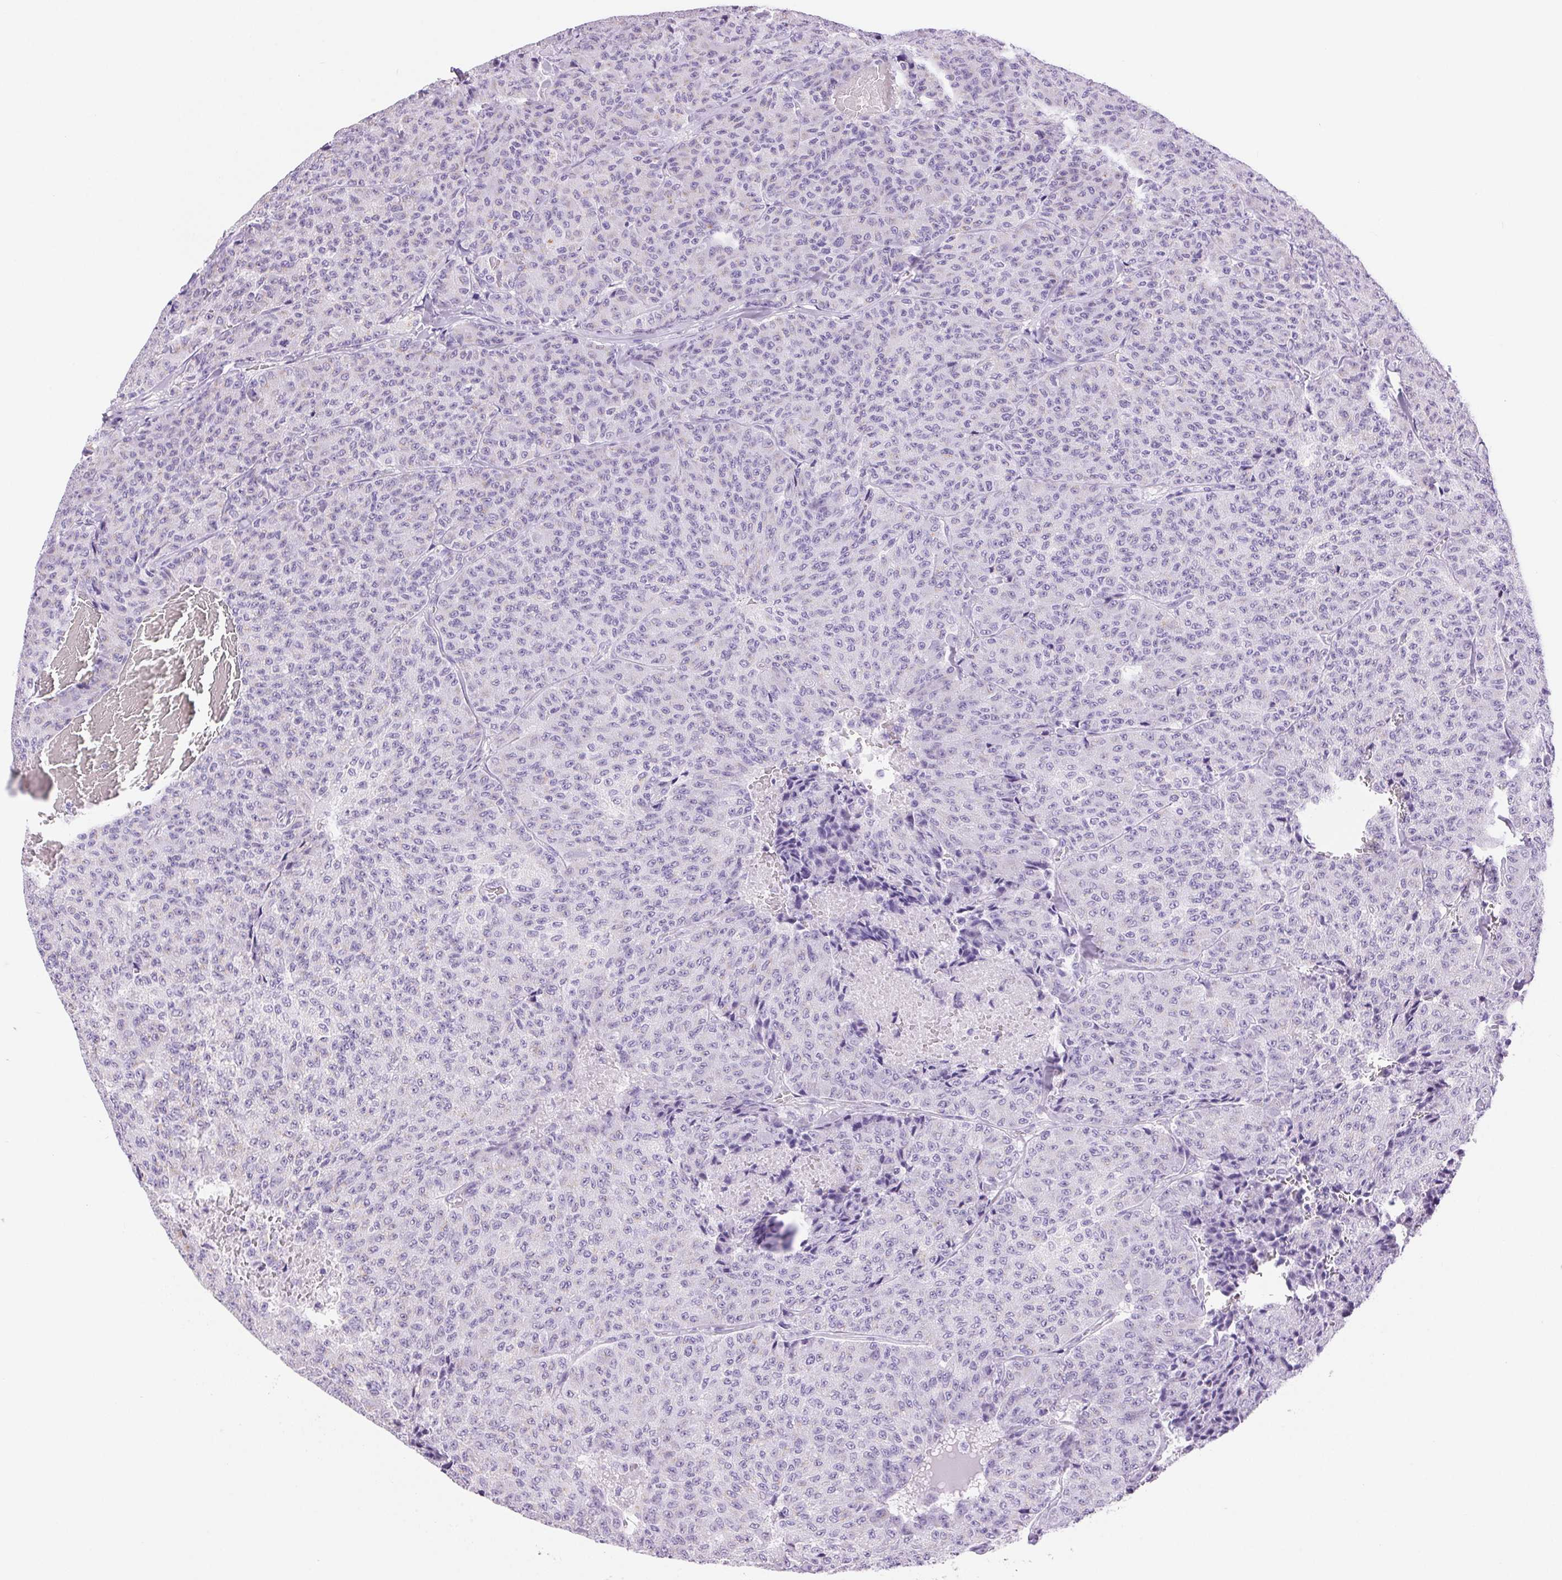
{"staining": {"intensity": "negative", "quantity": "none", "location": "none"}, "tissue": "carcinoid", "cell_type": "Tumor cells", "image_type": "cancer", "snomed": [{"axis": "morphology", "description": "Carcinoid, malignant, NOS"}, {"axis": "topography", "description": "Lung"}], "caption": "This is a photomicrograph of immunohistochemistry staining of malignant carcinoid, which shows no staining in tumor cells. (Stains: DAB (3,3'-diaminobenzidine) IHC with hematoxylin counter stain, Microscopy: brightfield microscopy at high magnification).", "gene": "SERPINB3", "patient": {"sex": "male", "age": 71}}